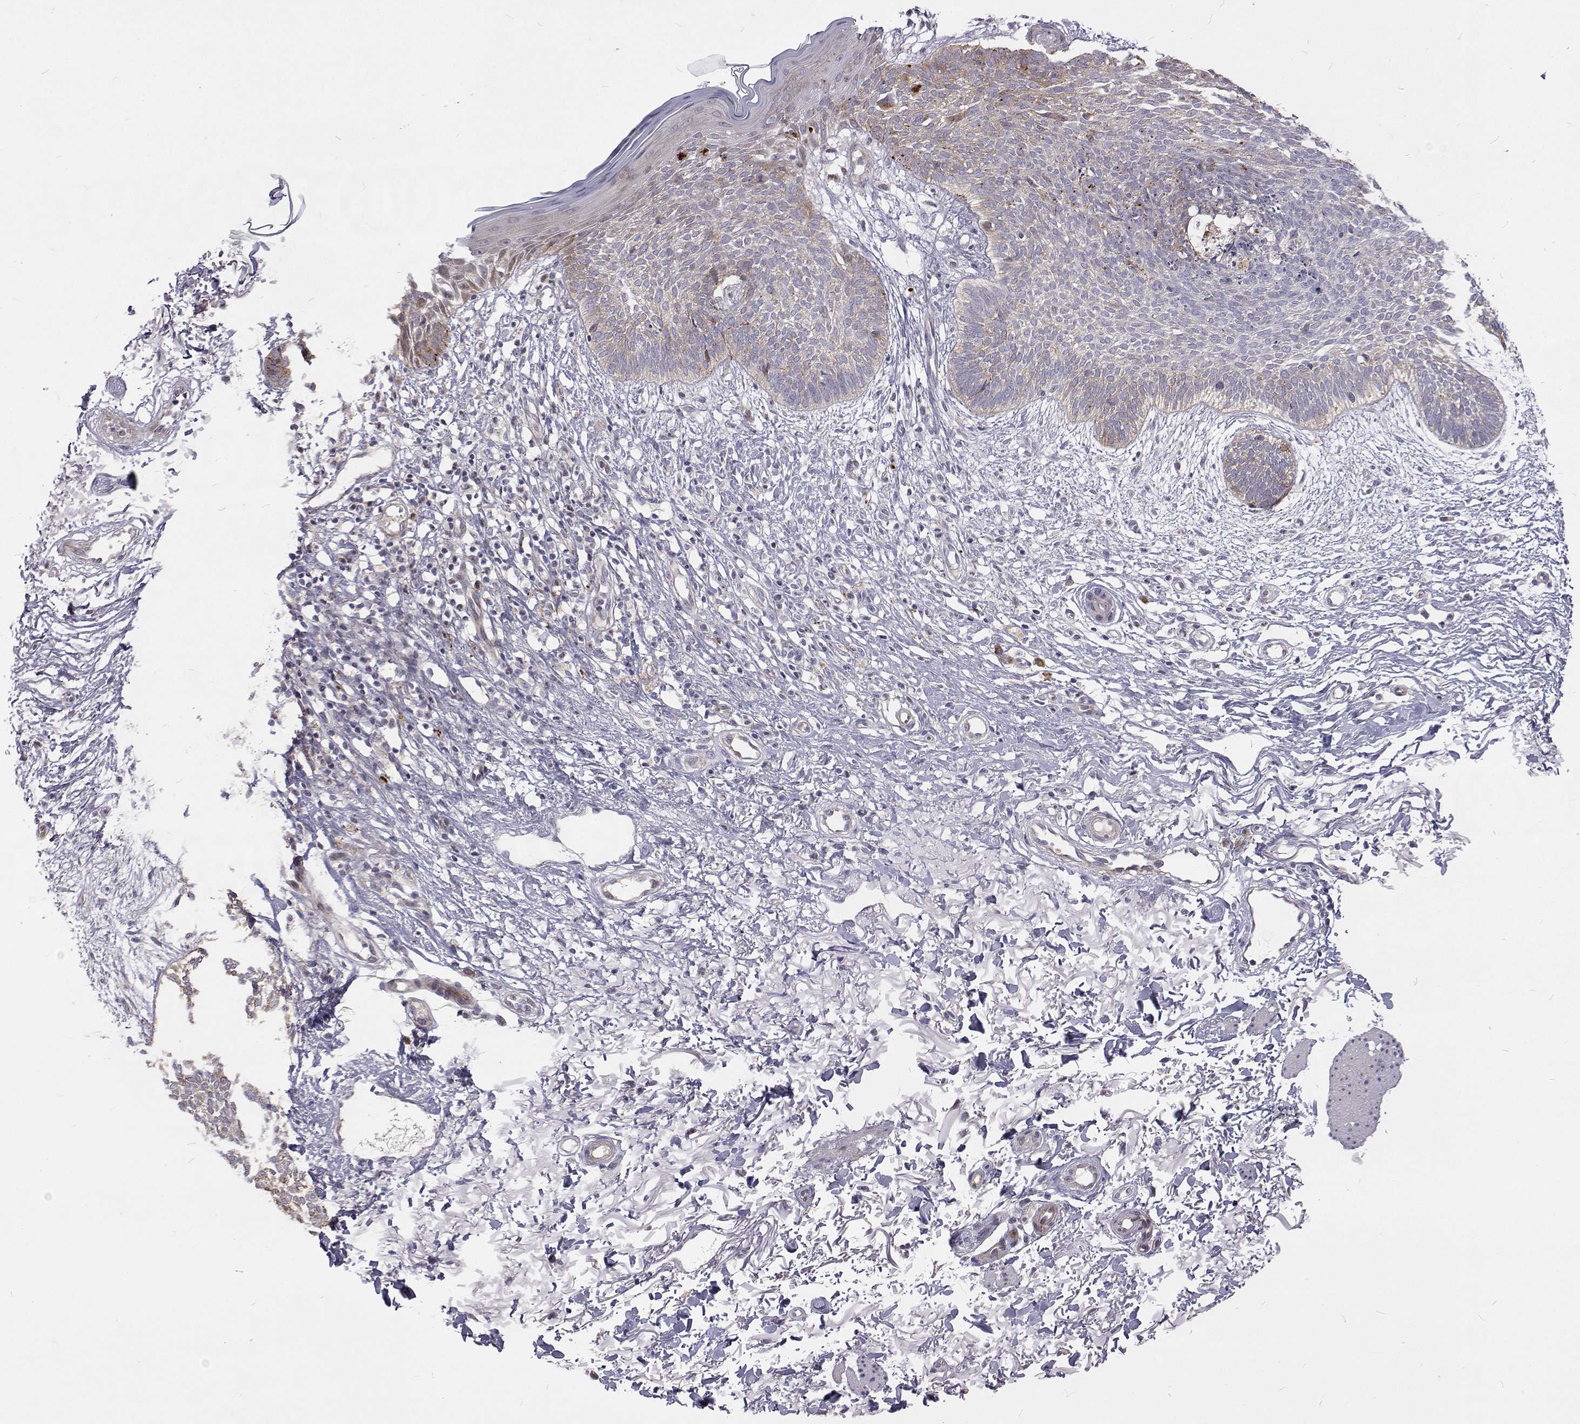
{"staining": {"intensity": "weak", "quantity": "<25%", "location": "cytoplasmic/membranous"}, "tissue": "skin cancer", "cell_type": "Tumor cells", "image_type": "cancer", "snomed": [{"axis": "morphology", "description": "Basal cell carcinoma"}, {"axis": "topography", "description": "Skin"}], "caption": "Tumor cells are negative for brown protein staining in basal cell carcinoma (skin).", "gene": "NPR3", "patient": {"sex": "female", "age": 84}}